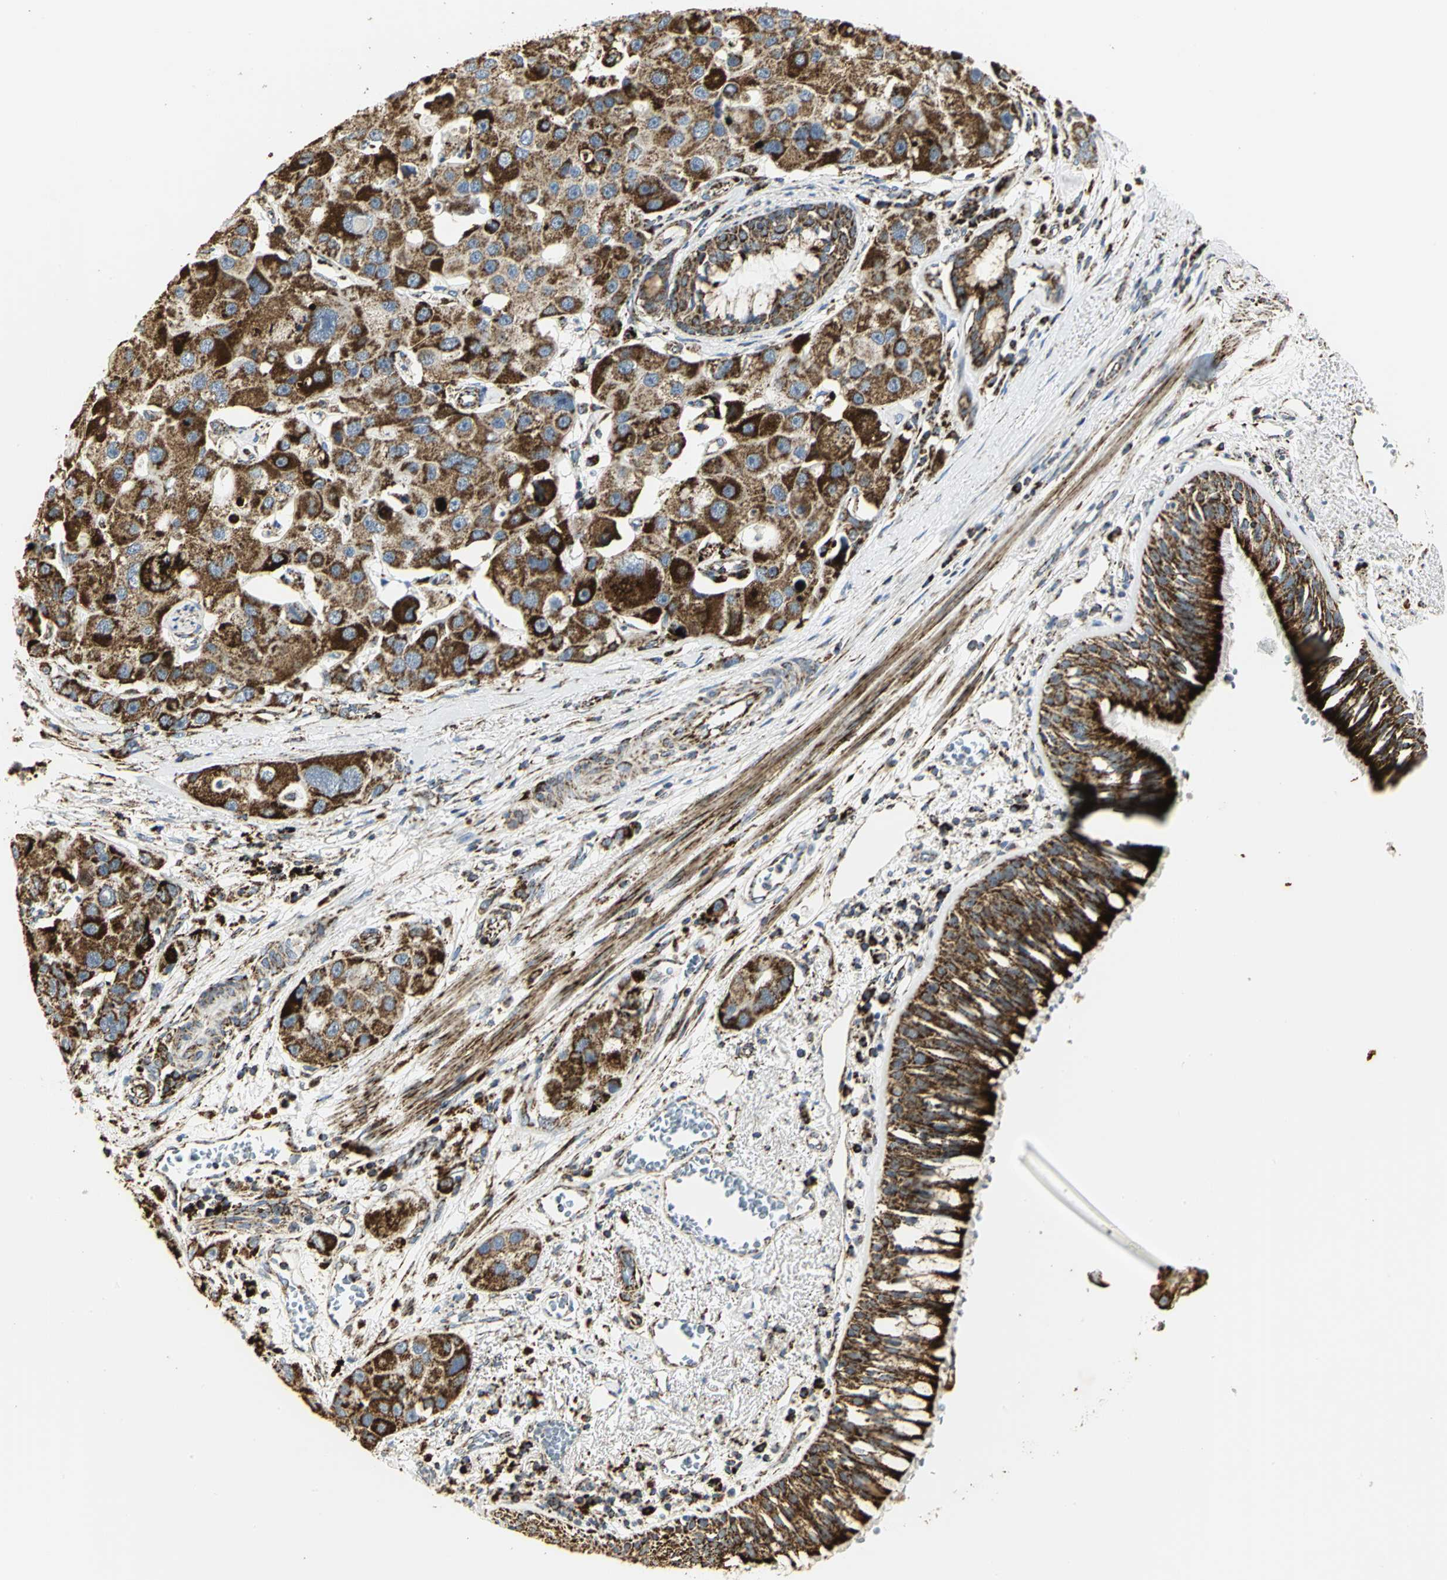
{"staining": {"intensity": "strong", "quantity": ">75%", "location": "cytoplasmic/membranous"}, "tissue": "bronchus", "cell_type": "Respiratory epithelial cells", "image_type": "normal", "snomed": [{"axis": "morphology", "description": "Normal tissue, NOS"}, {"axis": "morphology", "description": "Adenocarcinoma, NOS"}, {"axis": "morphology", "description": "Adenocarcinoma, metastatic, NOS"}, {"axis": "topography", "description": "Lymph node"}, {"axis": "topography", "description": "Bronchus"}, {"axis": "topography", "description": "Lung"}], "caption": "A histopathology image showing strong cytoplasmic/membranous staining in about >75% of respiratory epithelial cells in unremarkable bronchus, as visualized by brown immunohistochemical staining.", "gene": "VDAC1", "patient": {"sex": "female", "age": 54}}